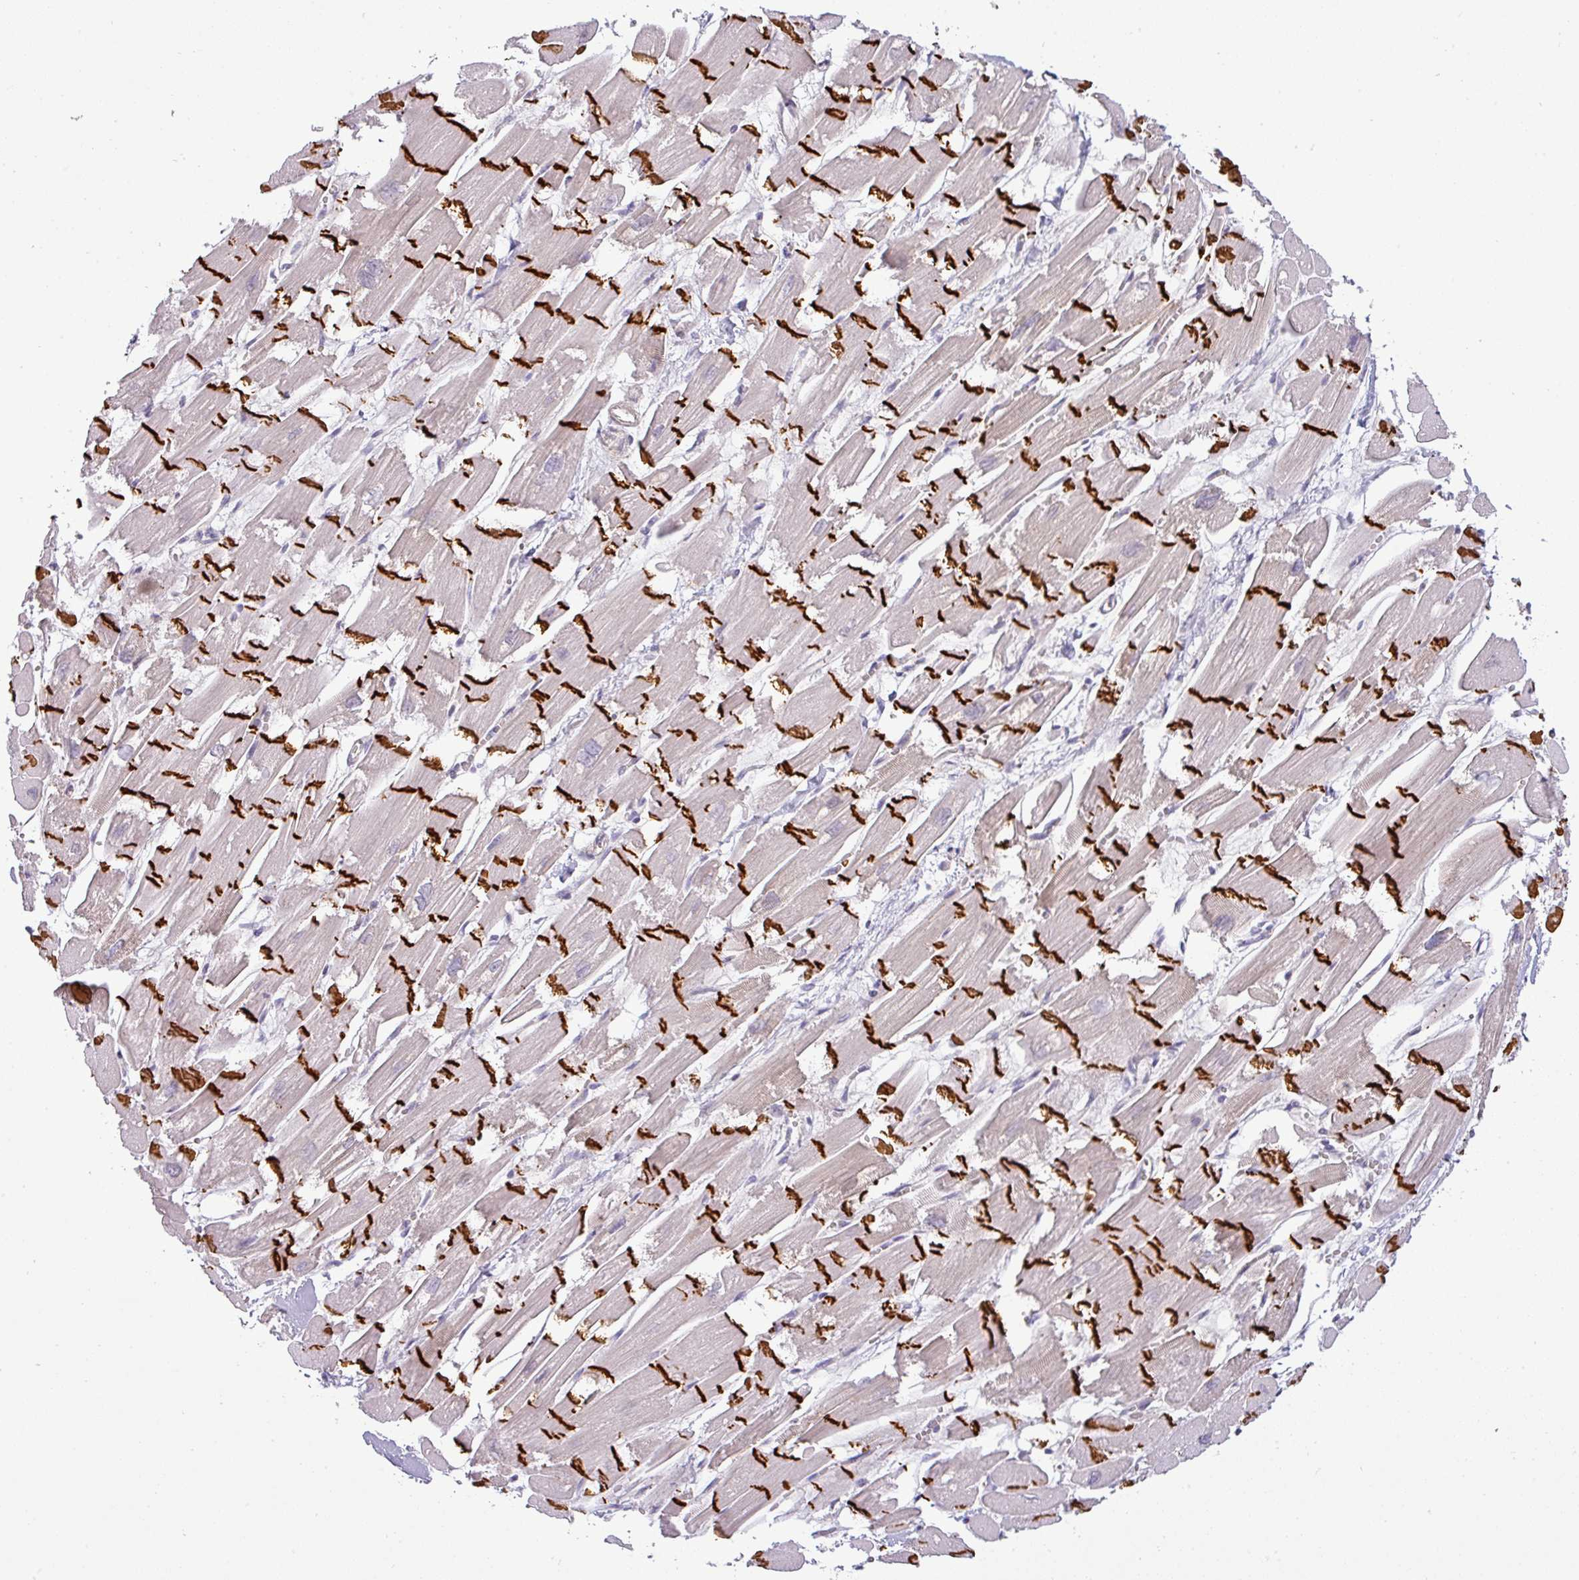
{"staining": {"intensity": "strong", "quantity": ">75%", "location": "cytoplasmic/membranous"}, "tissue": "heart muscle", "cell_type": "Cardiomyocytes", "image_type": "normal", "snomed": [{"axis": "morphology", "description": "Normal tissue, NOS"}, {"axis": "topography", "description": "Heart"}], "caption": "Approximately >75% of cardiomyocytes in unremarkable heart muscle display strong cytoplasmic/membranous protein positivity as visualized by brown immunohistochemical staining.", "gene": "APOM", "patient": {"sex": "male", "age": 54}}